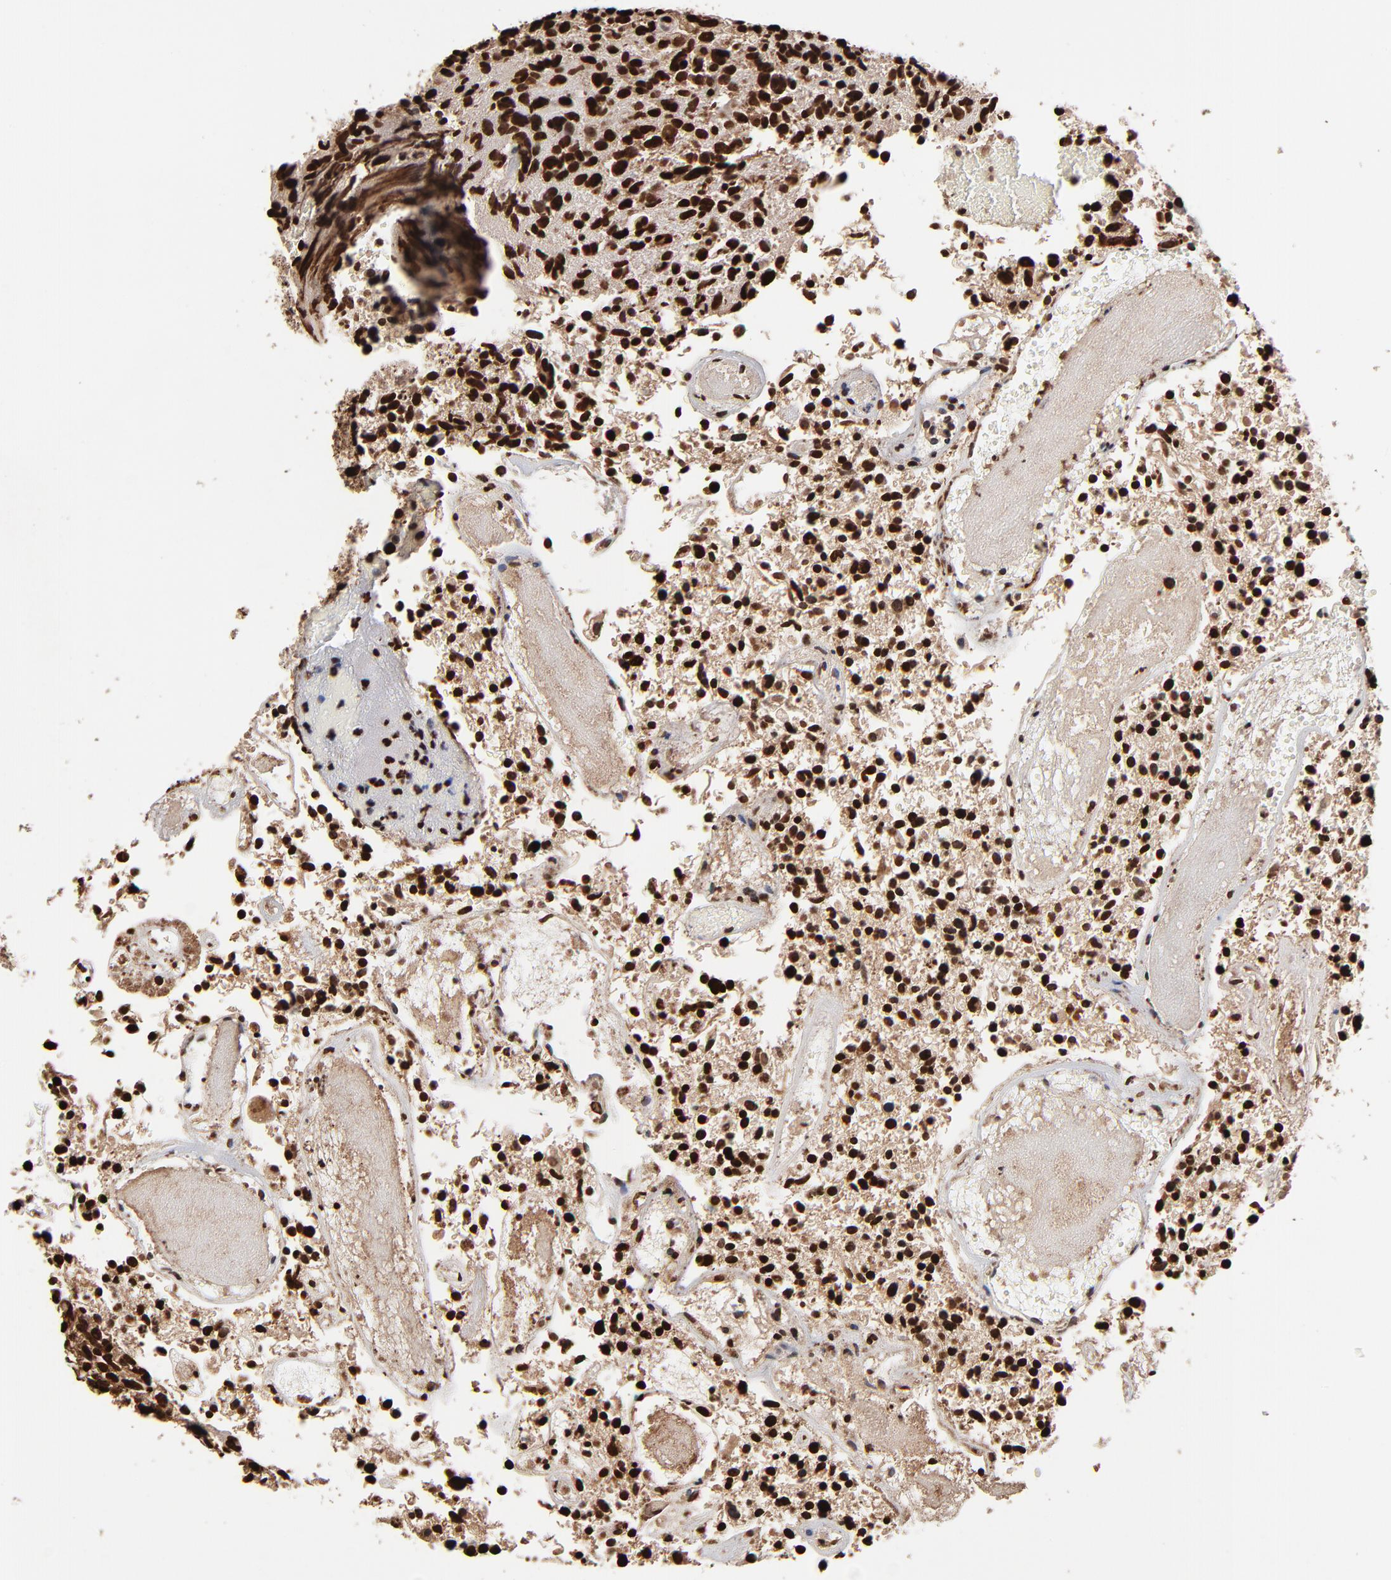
{"staining": {"intensity": "strong", "quantity": ">75%", "location": "nuclear"}, "tissue": "glioma", "cell_type": "Tumor cells", "image_type": "cancer", "snomed": [{"axis": "morphology", "description": "Glioma, malignant, High grade"}, {"axis": "topography", "description": "Brain"}], "caption": "IHC (DAB) staining of malignant glioma (high-grade) reveals strong nuclear protein expression in about >75% of tumor cells.", "gene": "ZNF544", "patient": {"sex": "male", "age": 72}}